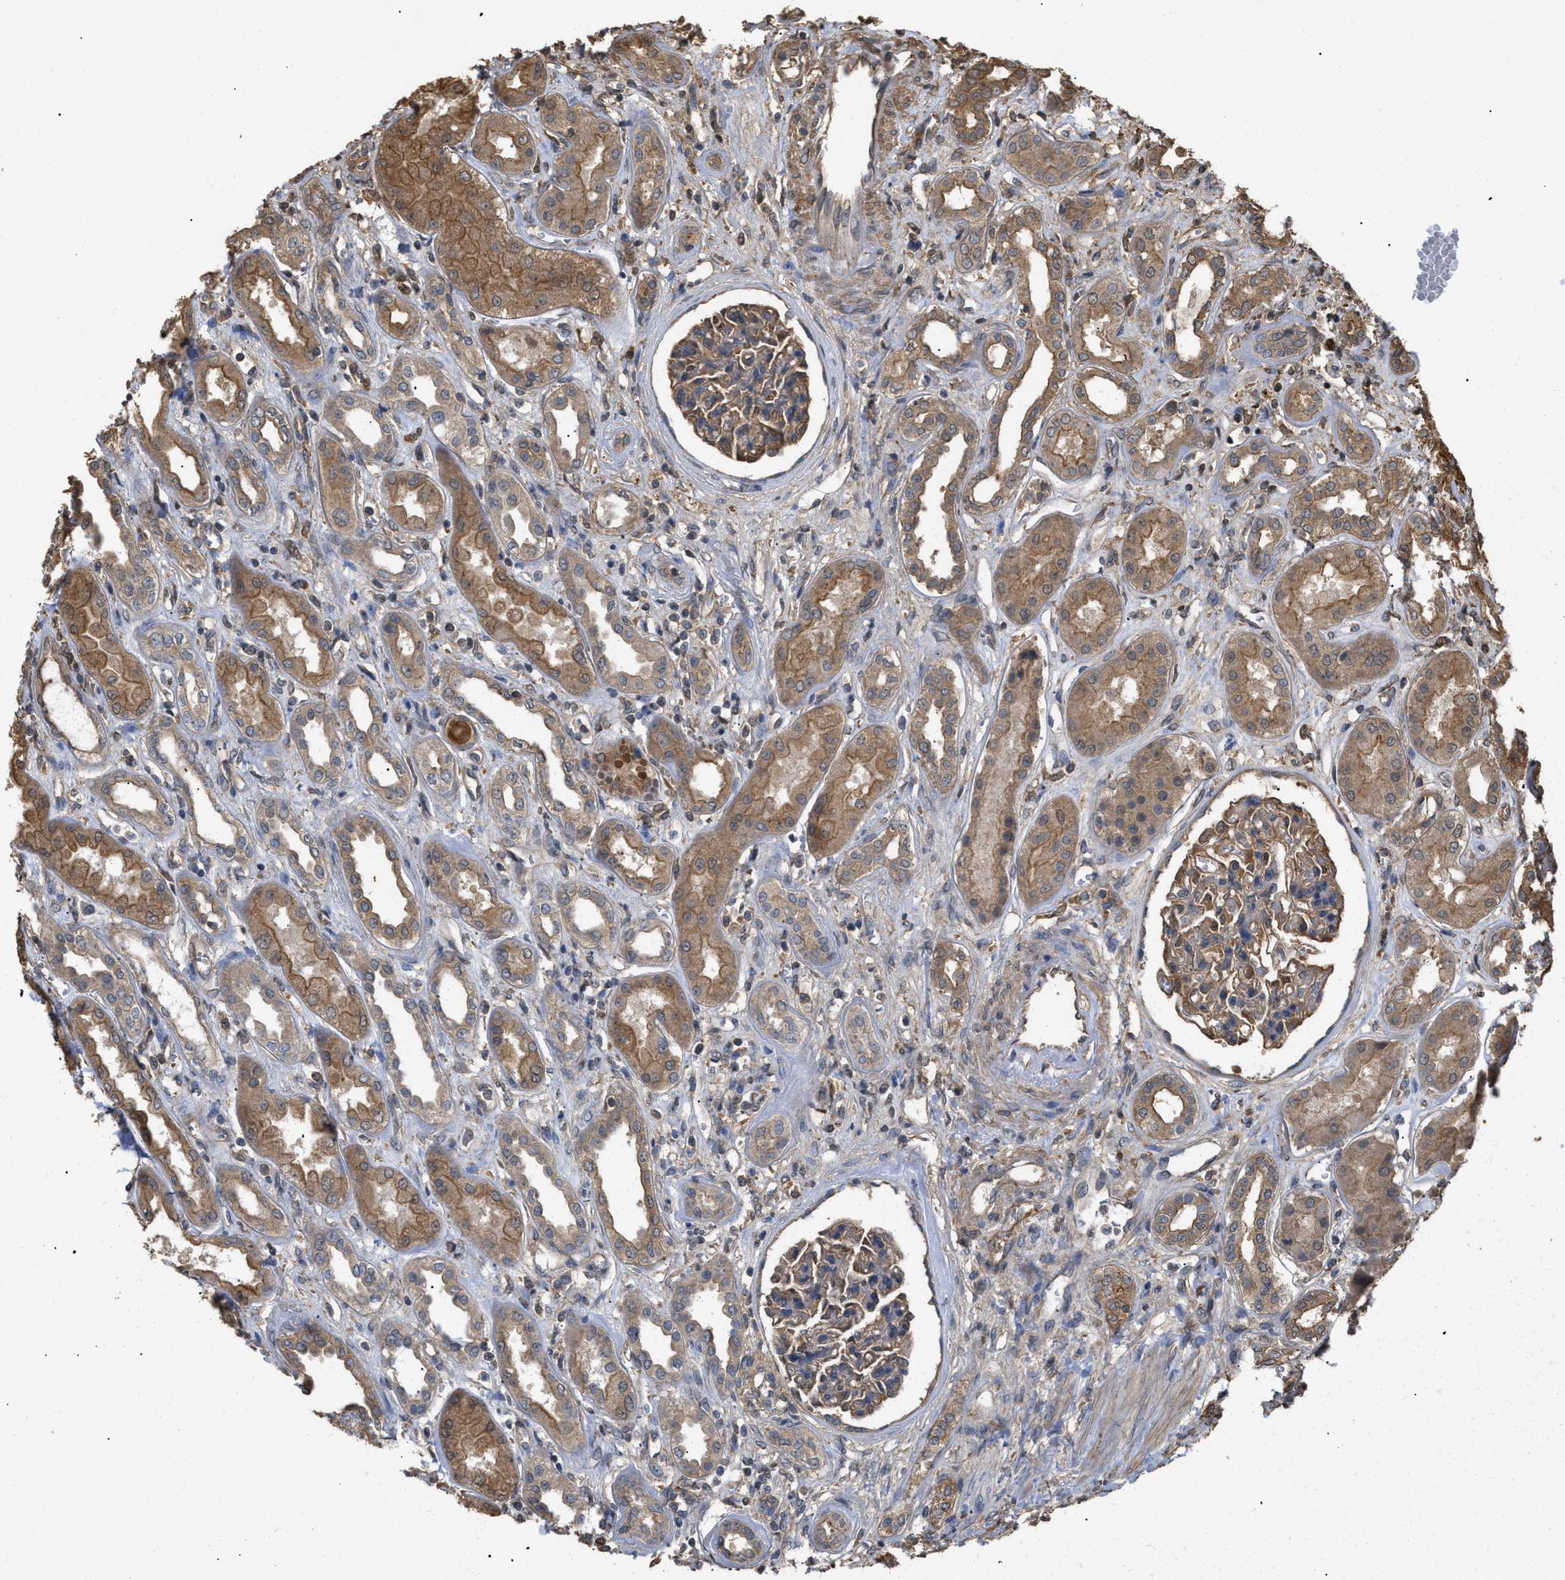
{"staining": {"intensity": "moderate", "quantity": ">75%", "location": "cytoplasmic/membranous"}, "tissue": "kidney", "cell_type": "Cells in glomeruli", "image_type": "normal", "snomed": [{"axis": "morphology", "description": "Normal tissue, NOS"}, {"axis": "topography", "description": "Kidney"}], "caption": "Brown immunohistochemical staining in normal kidney displays moderate cytoplasmic/membranous positivity in about >75% of cells in glomeruli.", "gene": "CALM1", "patient": {"sex": "male", "age": 59}}